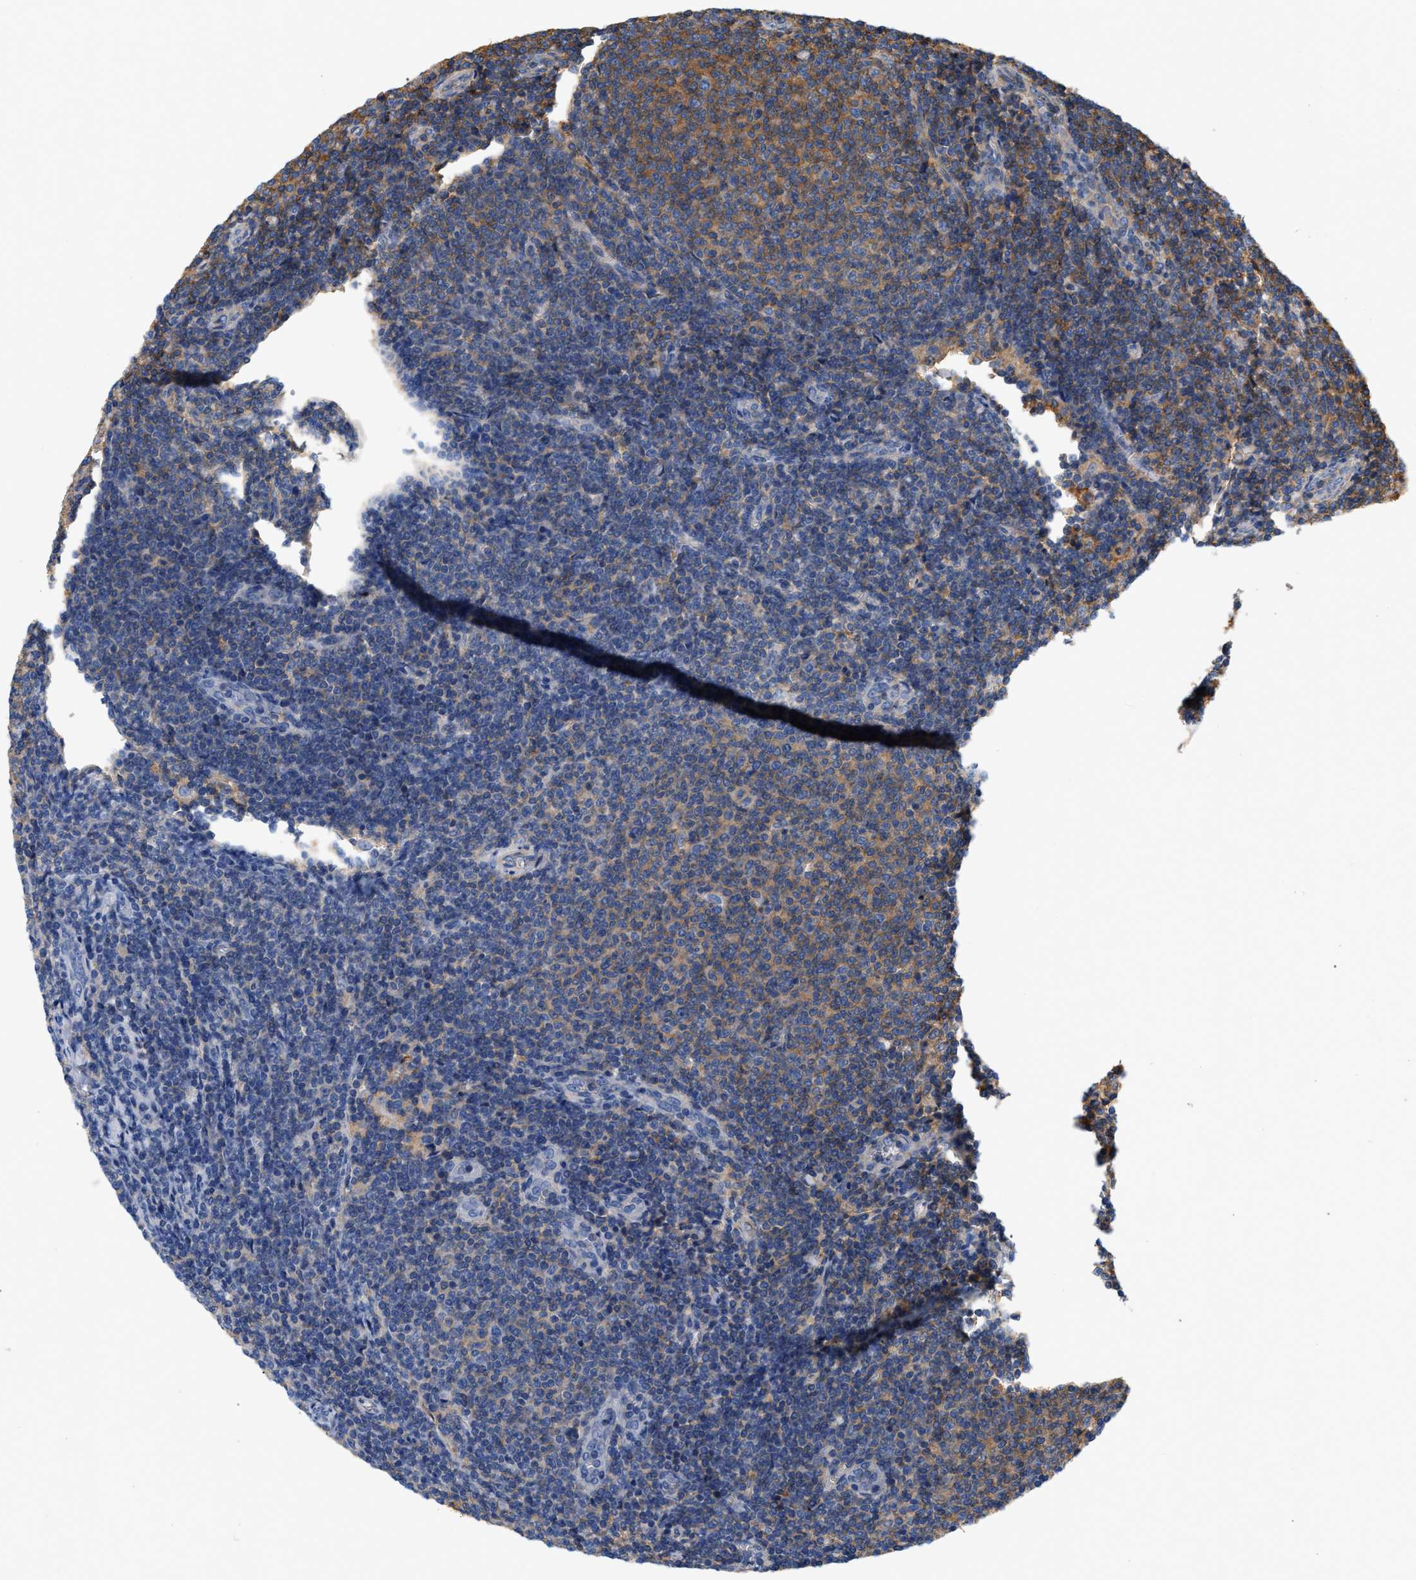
{"staining": {"intensity": "moderate", "quantity": "<25%", "location": "cytoplasmic/membranous"}, "tissue": "lymphoma", "cell_type": "Tumor cells", "image_type": "cancer", "snomed": [{"axis": "morphology", "description": "Malignant lymphoma, non-Hodgkin's type, Low grade"}, {"axis": "topography", "description": "Lymph node"}], "caption": "An image of human low-grade malignant lymphoma, non-Hodgkin's type stained for a protein exhibits moderate cytoplasmic/membranous brown staining in tumor cells. The protein of interest is stained brown, and the nuclei are stained in blue (DAB IHC with brightfield microscopy, high magnification).", "gene": "GNB4", "patient": {"sex": "male", "age": 66}}